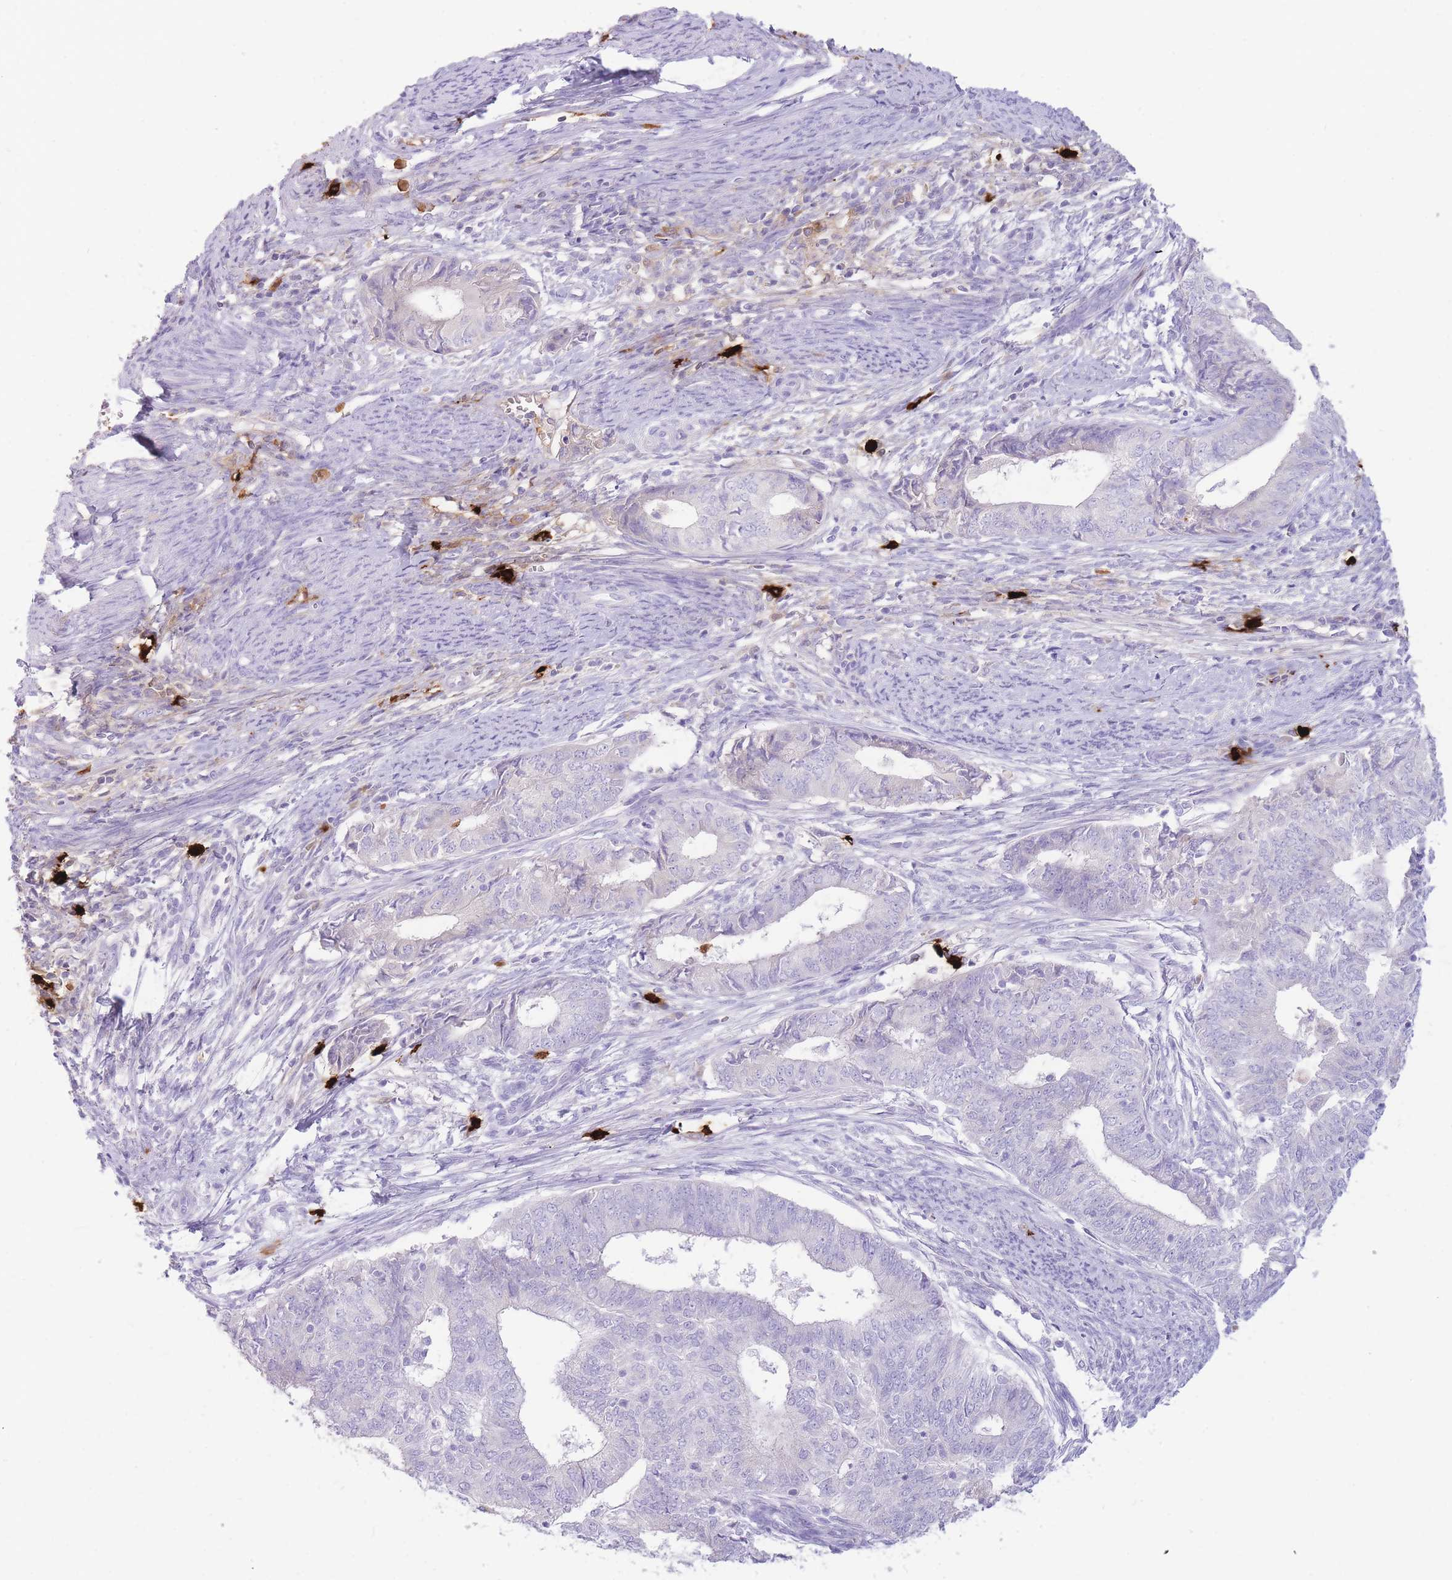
{"staining": {"intensity": "negative", "quantity": "none", "location": "none"}, "tissue": "endometrial cancer", "cell_type": "Tumor cells", "image_type": "cancer", "snomed": [{"axis": "morphology", "description": "Adenocarcinoma, NOS"}, {"axis": "topography", "description": "Endometrium"}], "caption": "A micrograph of human endometrial adenocarcinoma is negative for staining in tumor cells.", "gene": "TPSAB1", "patient": {"sex": "female", "age": 62}}